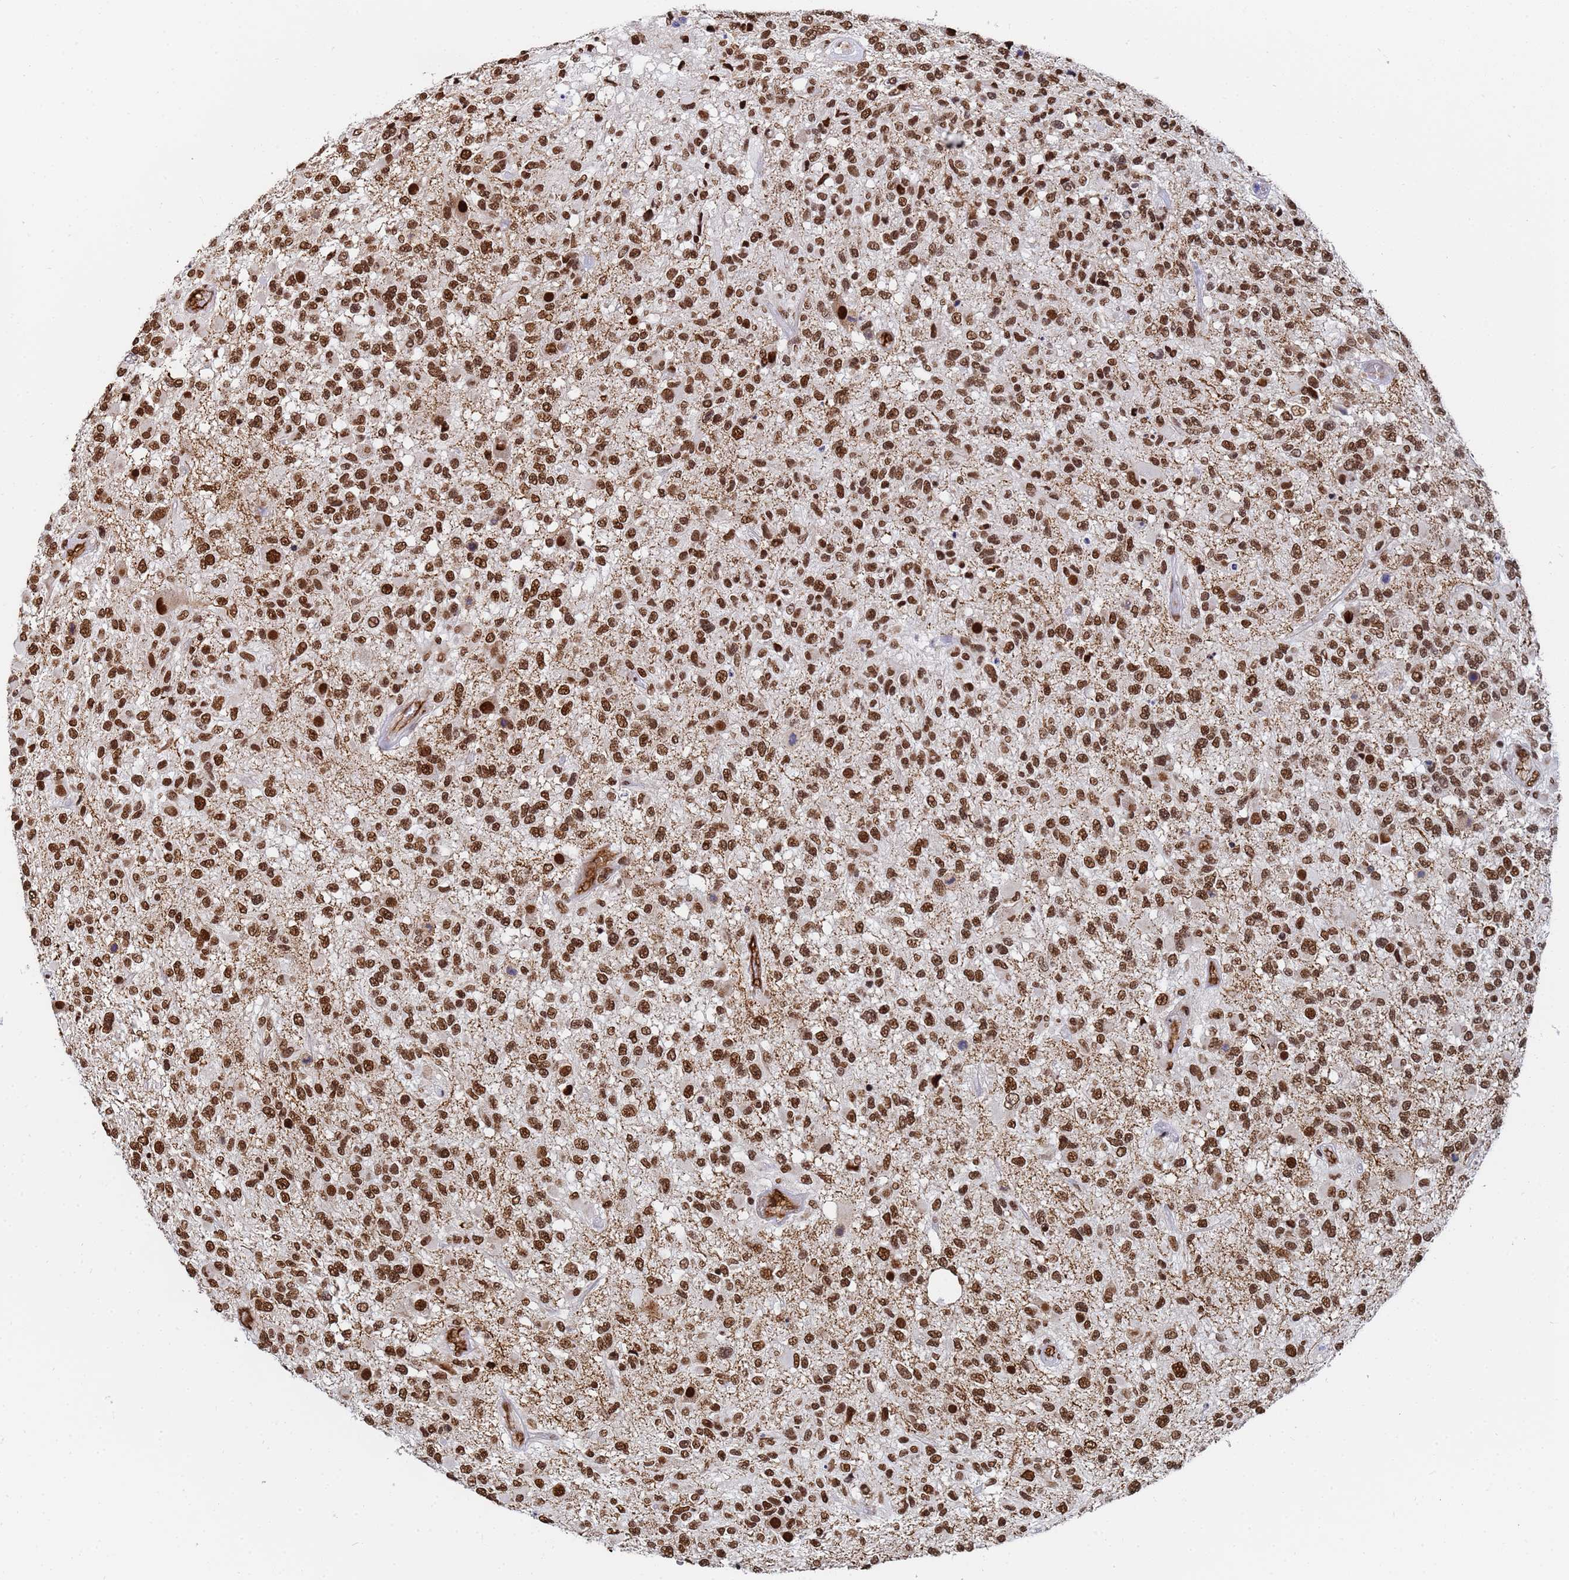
{"staining": {"intensity": "strong", "quantity": ">75%", "location": "nuclear"}, "tissue": "glioma", "cell_type": "Tumor cells", "image_type": "cancer", "snomed": [{"axis": "morphology", "description": "Glioma, malignant, High grade"}, {"axis": "morphology", "description": "Glioblastoma, NOS"}, {"axis": "topography", "description": "Brain"}], "caption": "A brown stain shows strong nuclear positivity of a protein in human high-grade glioma (malignant) tumor cells. The protein is stained brown, and the nuclei are stained in blue (DAB (3,3'-diaminobenzidine) IHC with brightfield microscopy, high magnification).", "gene": "RAVER2", "patient": {"sex": "male", "age": 60}}